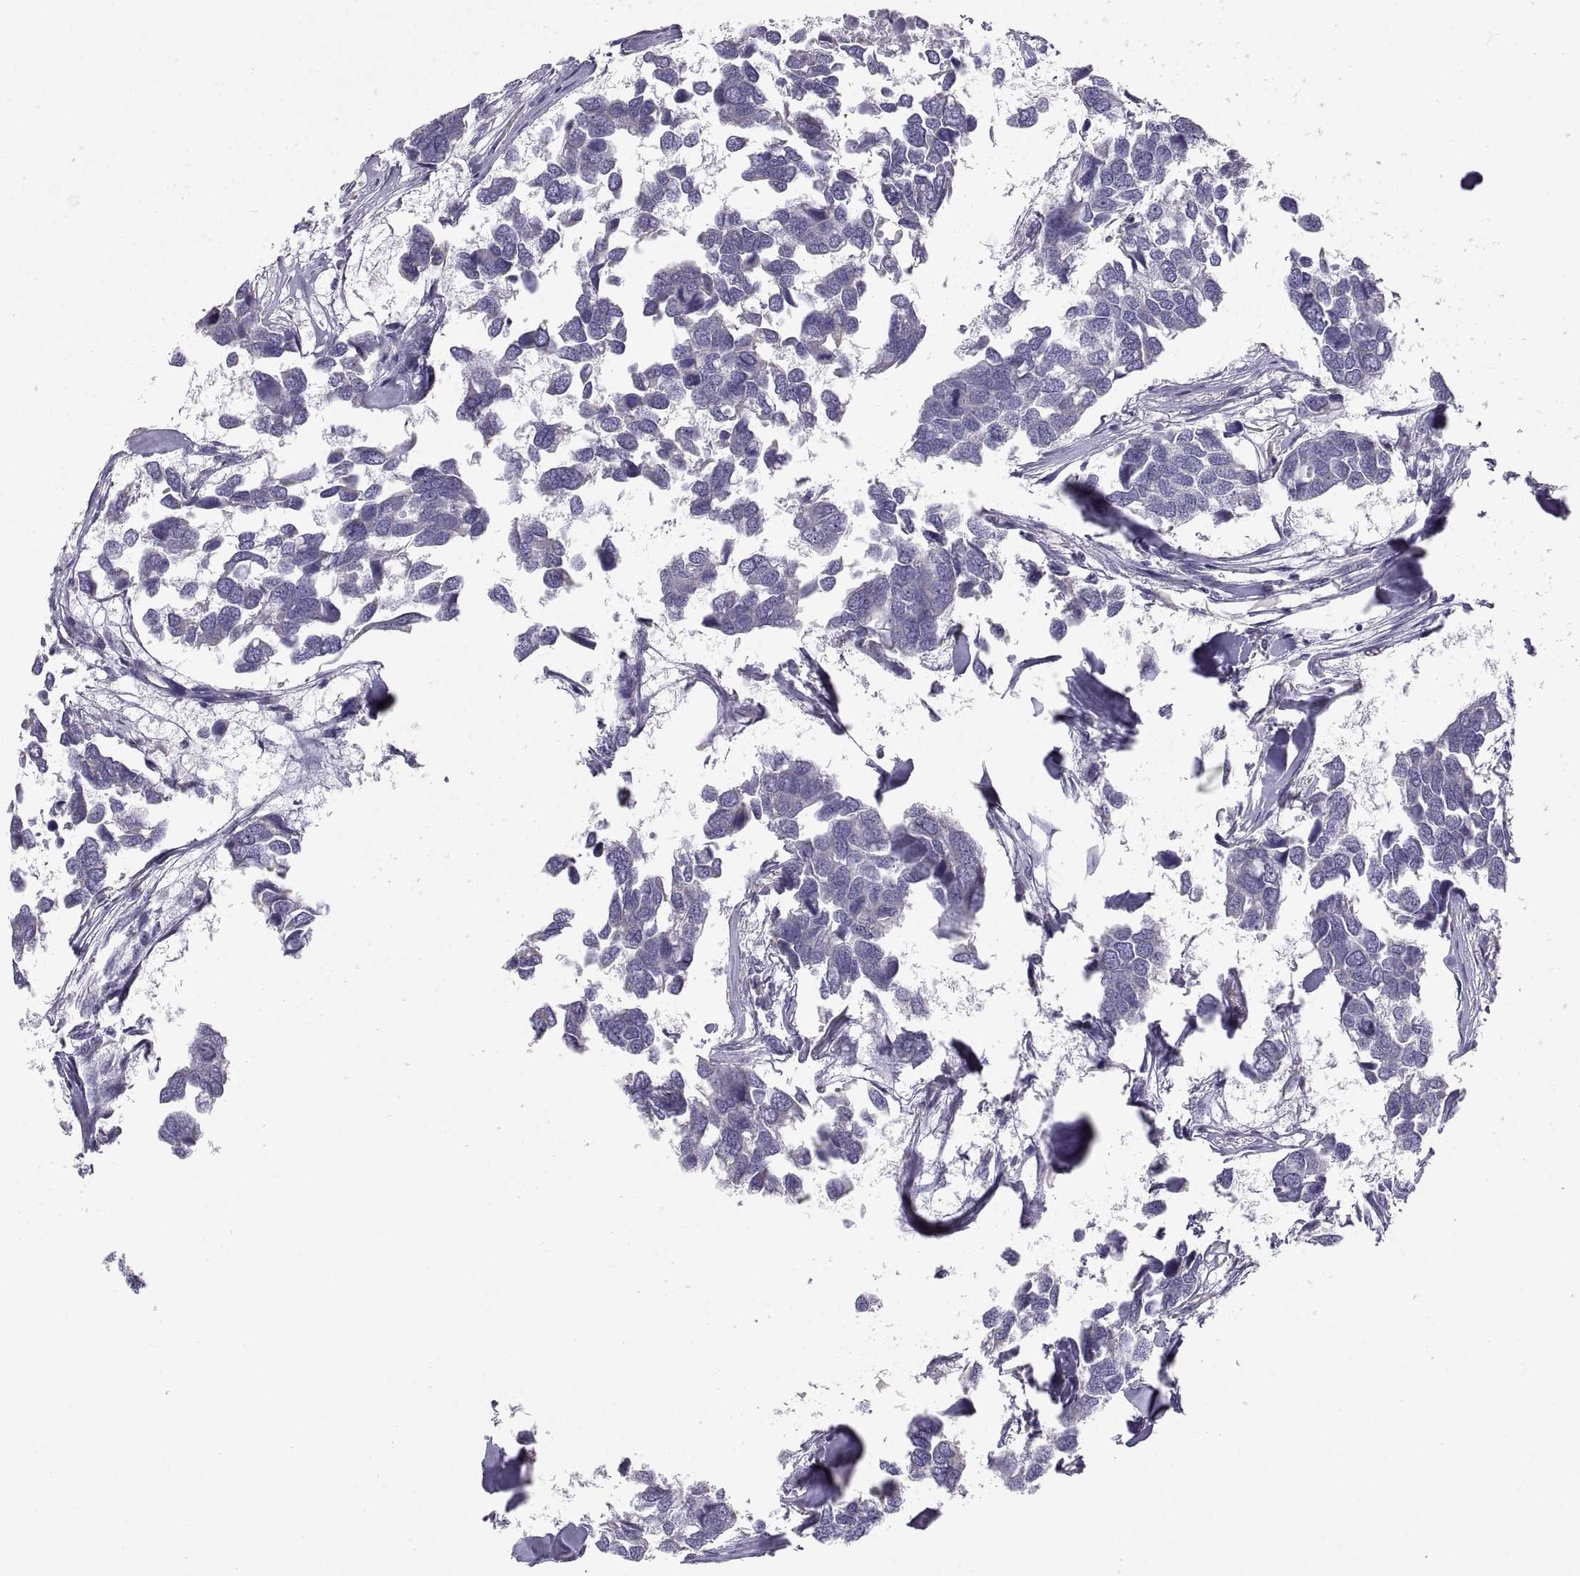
{"staining": {"intensity": "negative", "quantity": "none", "location": "none"}, "tissue": "breast cancer", "cell_type": "Tumor cells", "image_type": "cancer", "snomed": [{"axis": "morphology", "description": "Duct carcinoma"}, {"axis": "topography", "description": "Breast"}], "caption": "High magnification brightfield microscopy of intraductal carcinoma (breast) stained with DAB (brown) and counterstained with hematoxylin (blue): tumor cells show no significant positivity. (DAB (3,3'-diaminobenzidine) immunohistochemistry (IHC) visualized using brightfield microscopy, high magnification).", "gene": "TNNC1", "patient": {"sex": "female", "age": 83}}